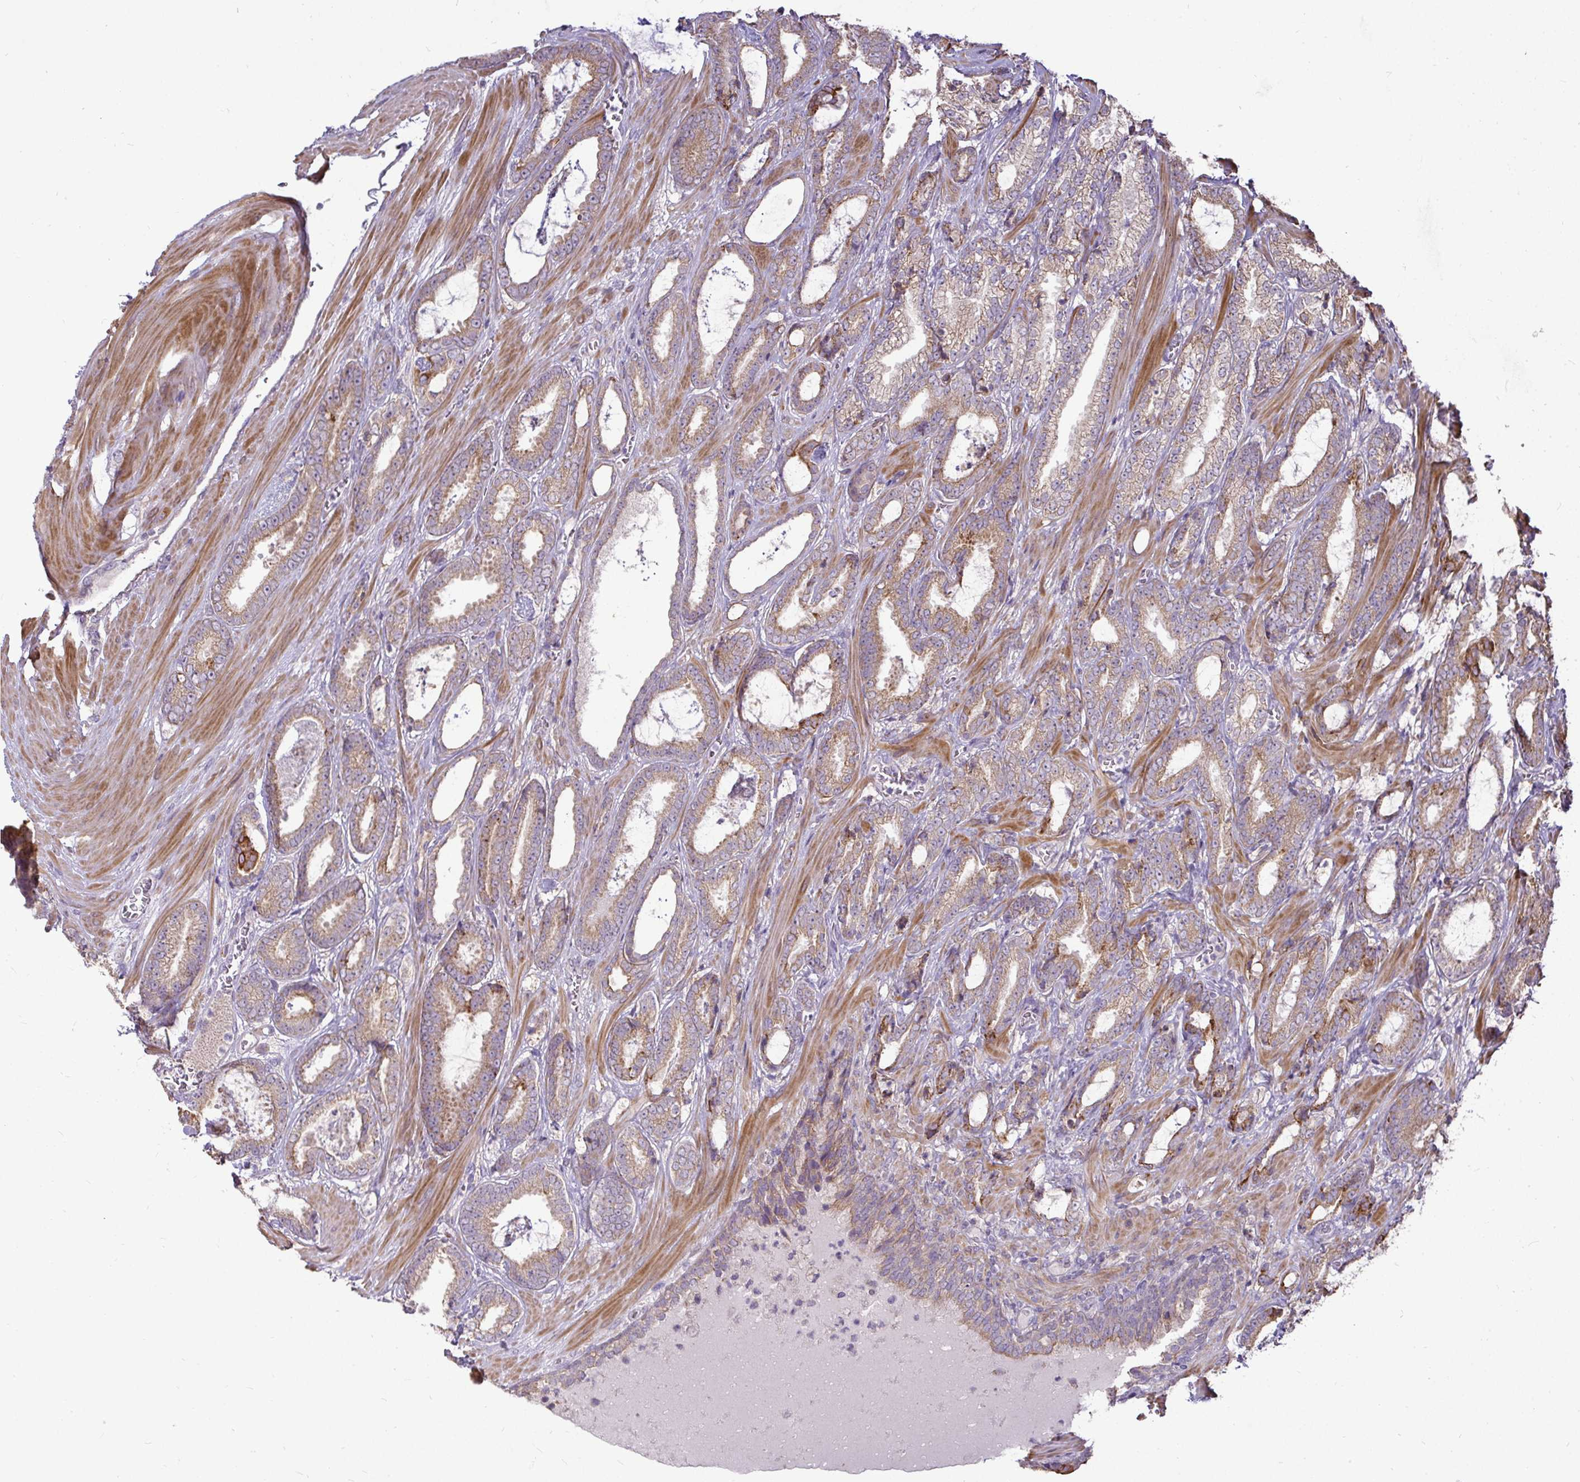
{"staining": {"intensity": "moderate", "quantity": ">75%", "location": "cytoplasmic/membranous"}, "tissue": "prostate cancer", "cell_type": "Tumor cells", "image_type": "cancer", "snomed": [{"axis": "morphology", "description": "Adenocarcinoma, High grade"}, {"axis": "topography", "description": "Prostate"}], "caption": "Moderate cytoplasmic/membranous positivity for a protein is identified in approximately >75% of tumor cells of adenocarcinoma (high-grade) (prostate) using immunohistochemistry (IHC).", "gene": "STRIP1", "patient": {"sex": "male", "age": 64}}